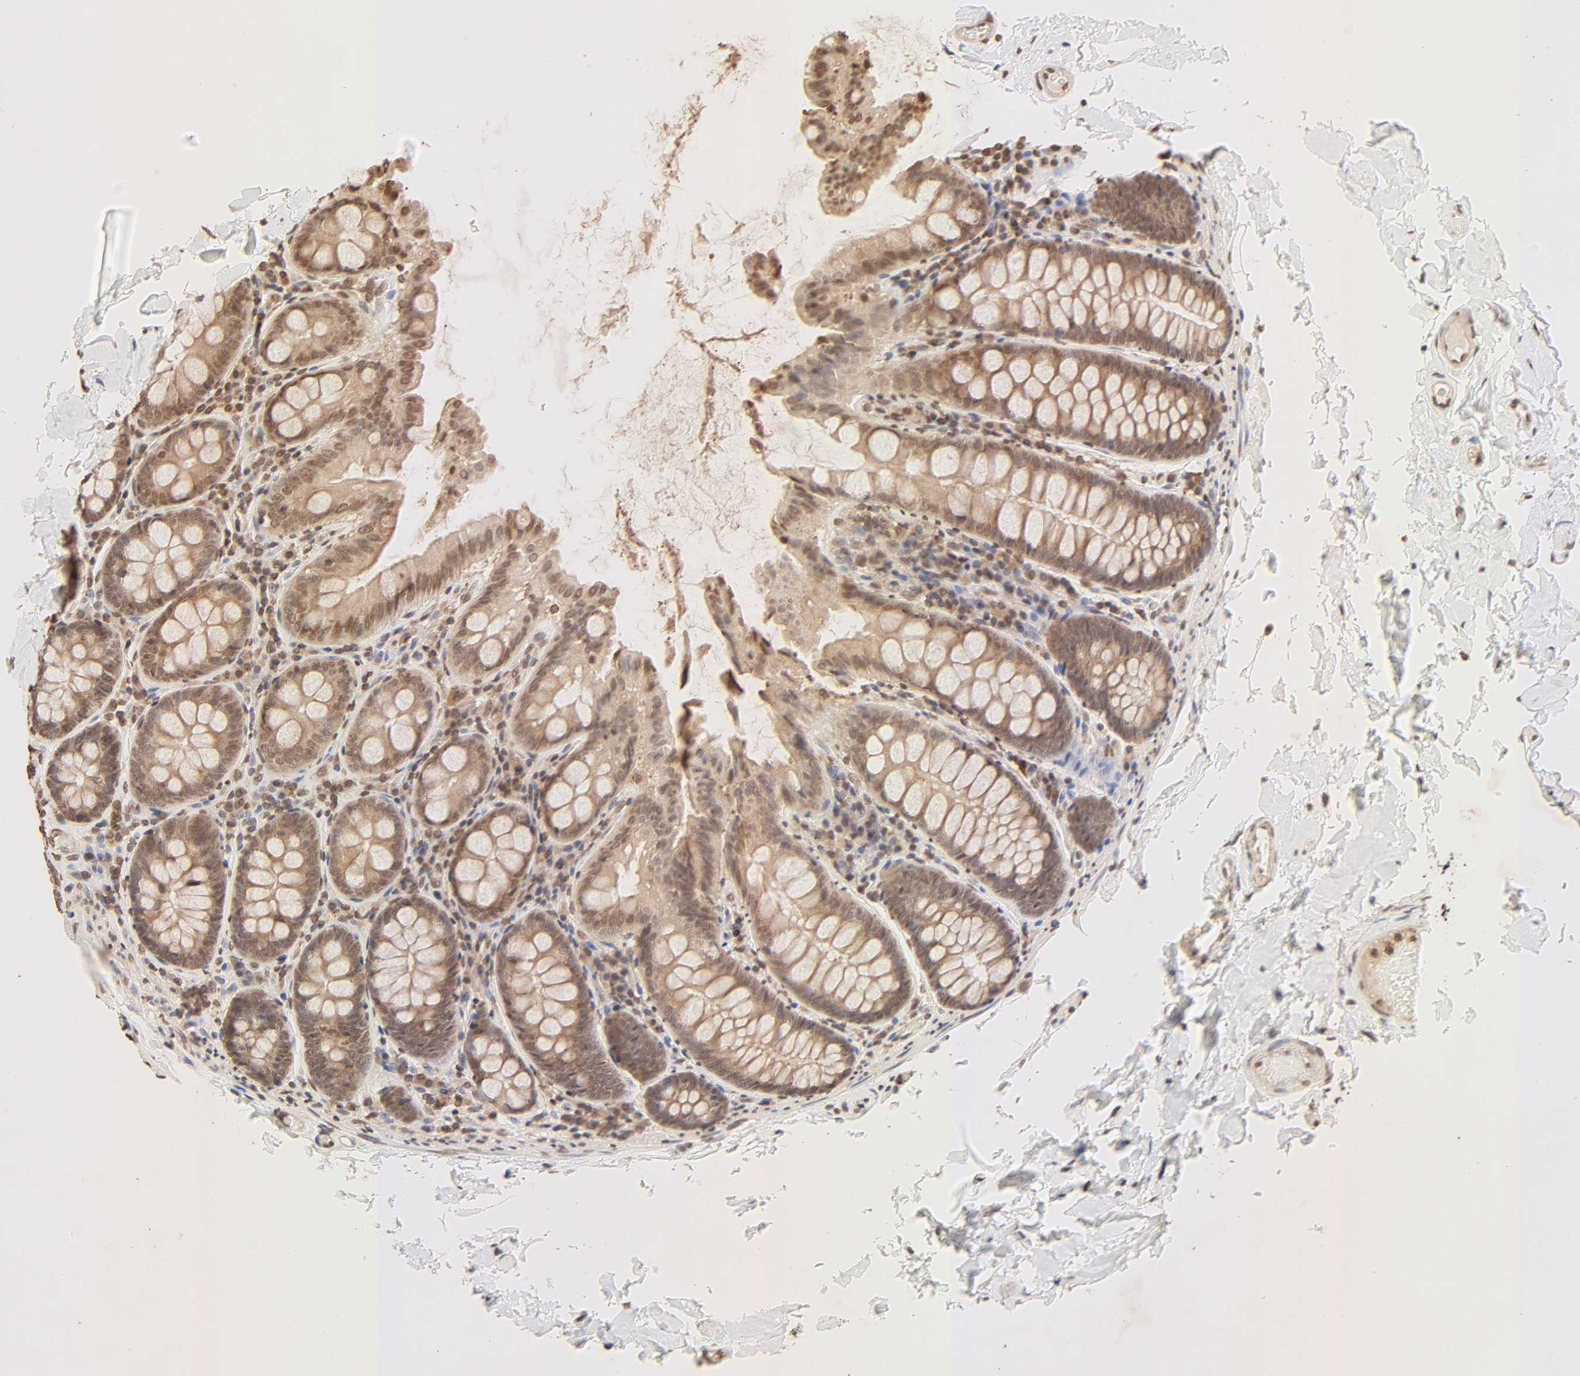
{"staining": {"intensity": "moderate", "quantity": ">75%", "location": "cytoplasmic/membranous,nuclear"}, "tissue": "colon", "cell_type": "Endothelial cells", "image_type": "normal", "snomed": [{"axis": "morphology", "description": "Normal tissue, NOS"}, {"axis": "topography", "description": "Colon"}], "caption": "A brown stain highlights moderate cytoplasmic/membranous,nuclear positivity of a protein in endothelial cells of unremarkable human colon.", "gene": "TBL1X", "patient": {"sex": "female", "age": 61}}